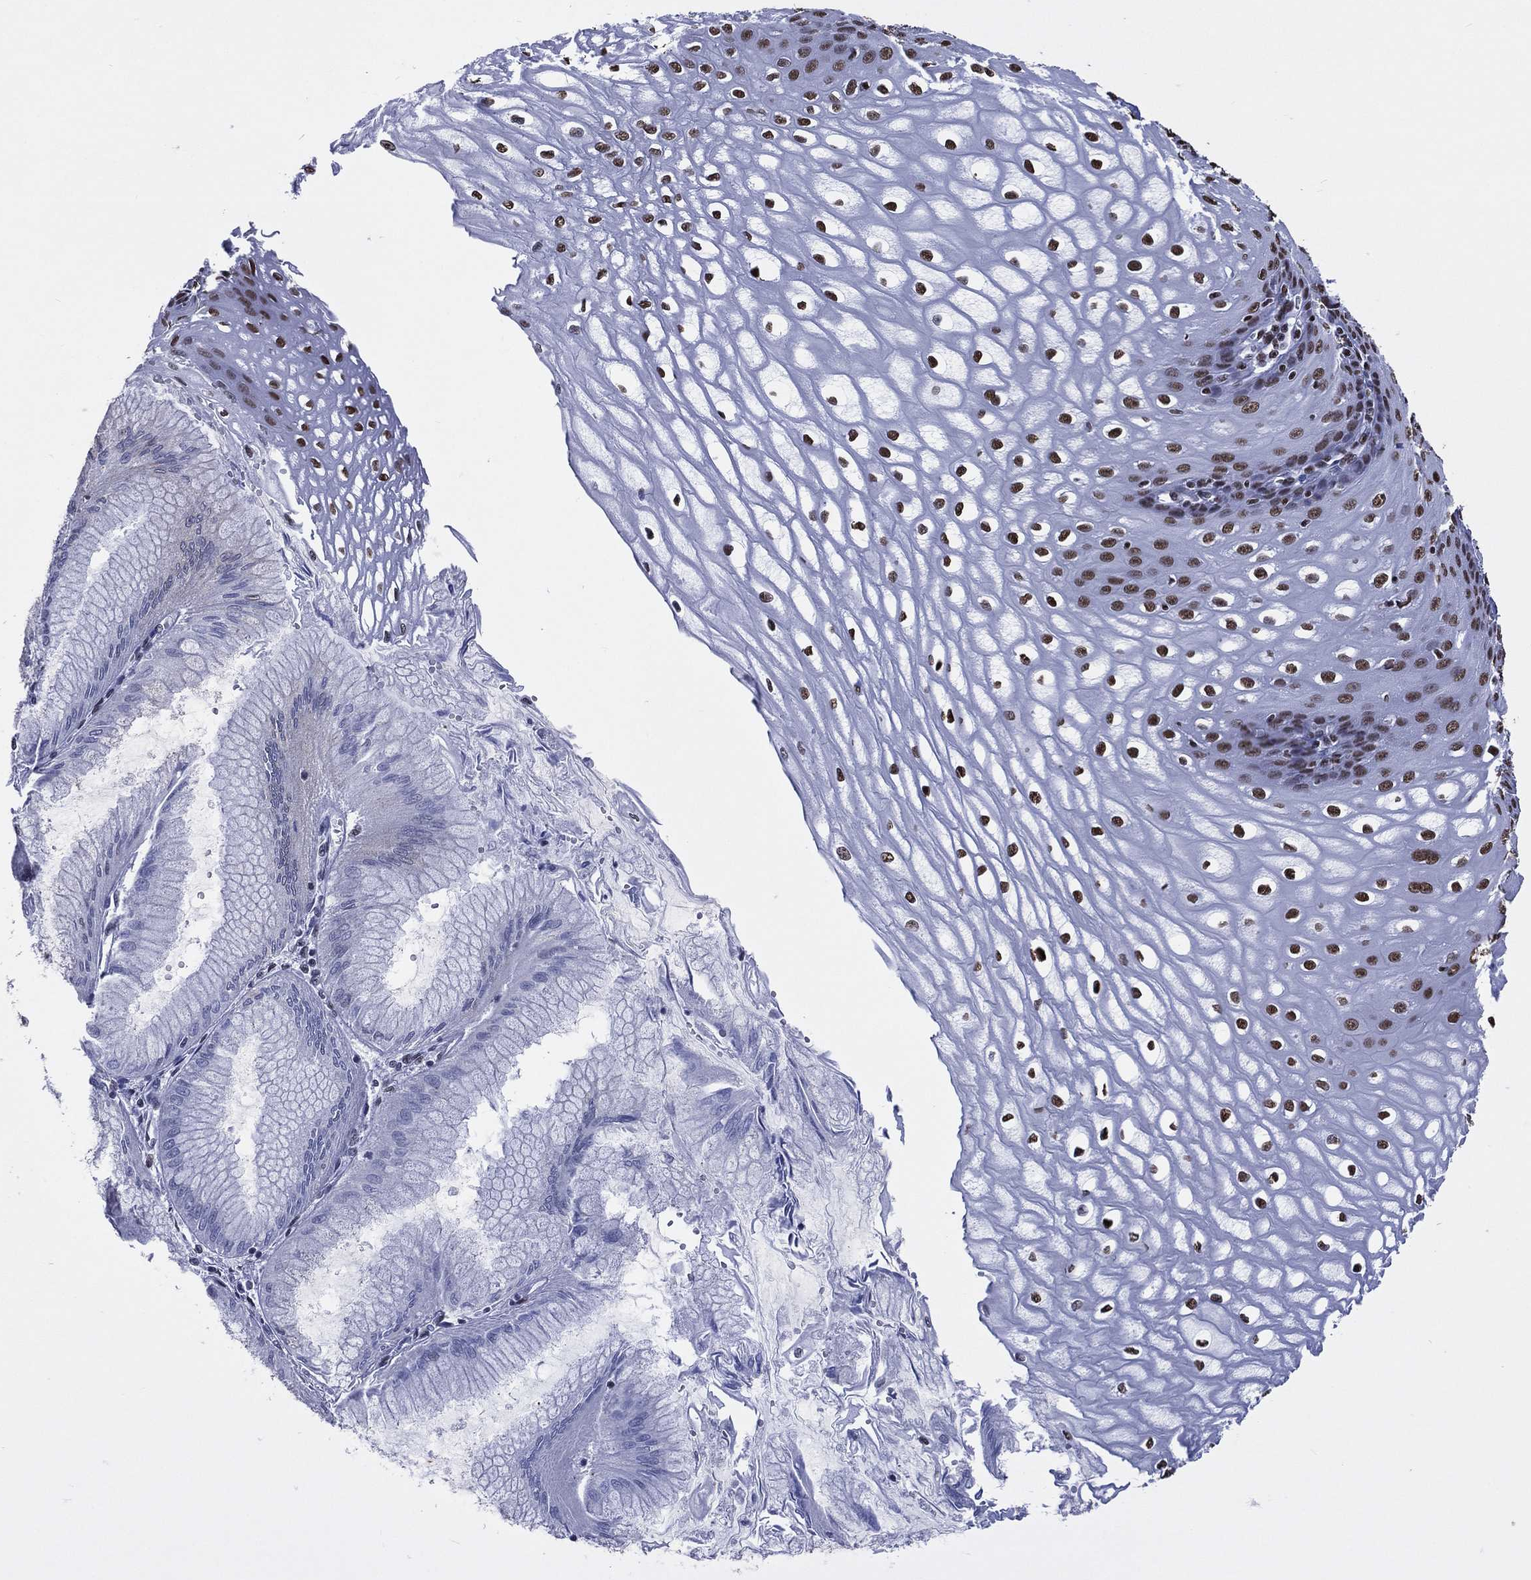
{"staining": {"intensity": "moderate", "quantity": "25%-75%", "location": "nuclear"}, "tissue": "esophagus", "cell_type": "Squamous epithelial cells", "image_type": "normal", "snomed": [{"axis": "morphology", "description": "Normal tissue, NOS"}, {"axis": "topography", "description": "Esophagus"}], "caption": "Esophagus stained for a protein (brown) exhibits moderate nuclear positive staining in about 25%-75% of squamous epithelial cells.", "gene": "RETREG2", "patient": {"sex": "male", "age": 58}}